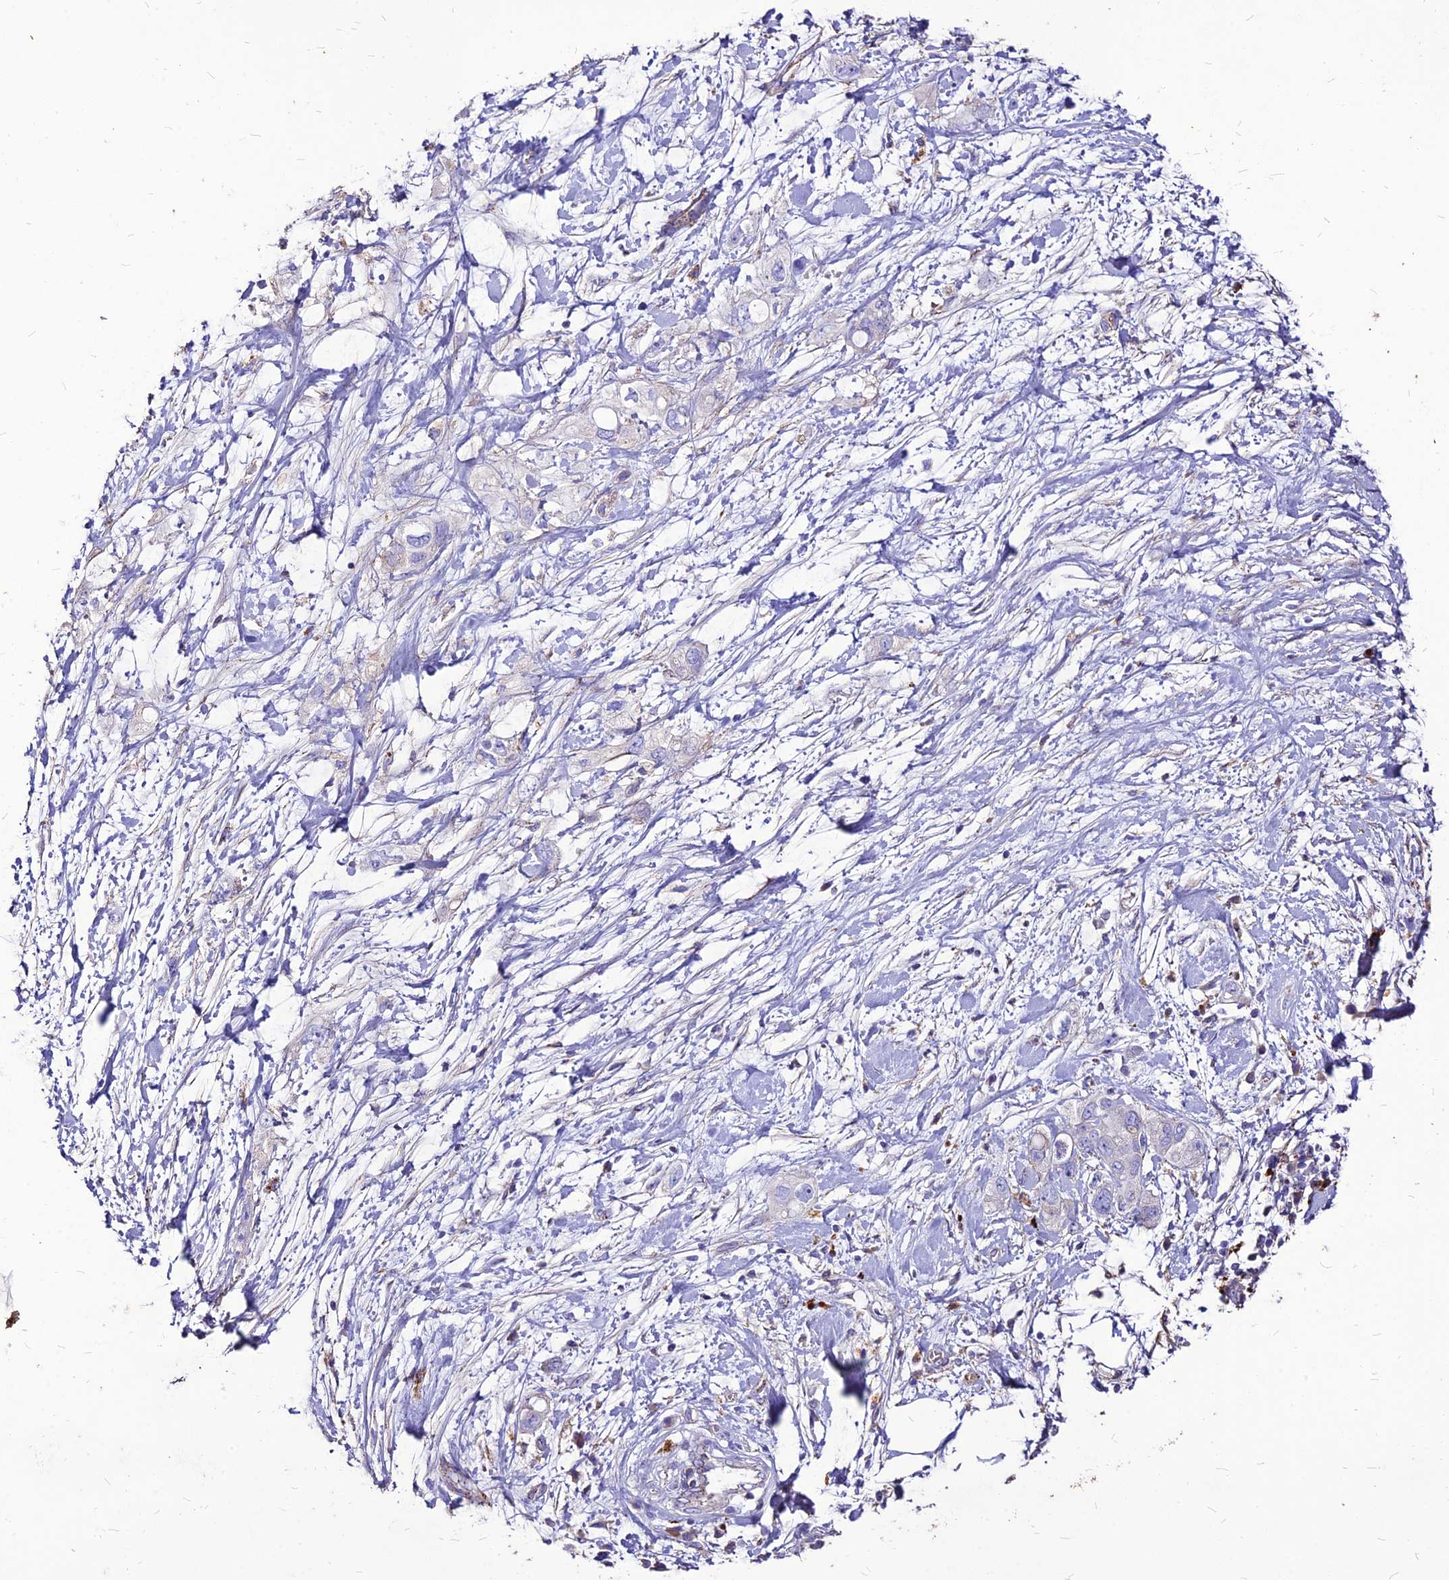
{"staining": {"intensity": "negative", "quantity": "none", "location": "none"}, "tissue": "pancreatic cancer", "cell_type": "Tumor cells", "image_type": "cancer", "snomed": [{"axis": "morphology", "description": "Inflammation, NOS"}, {"axis": "morphology", "description": "Adenocarcinoma, NOS"}, {"axis": "topography", "description": "Pancreas"}], "caption": "Tumor cells are negative for brown protein staining in pancreatic cancer (adenocarcinoma).", "gene": "RIMOC1", "patient": {"sex": "female", "age": 56}}